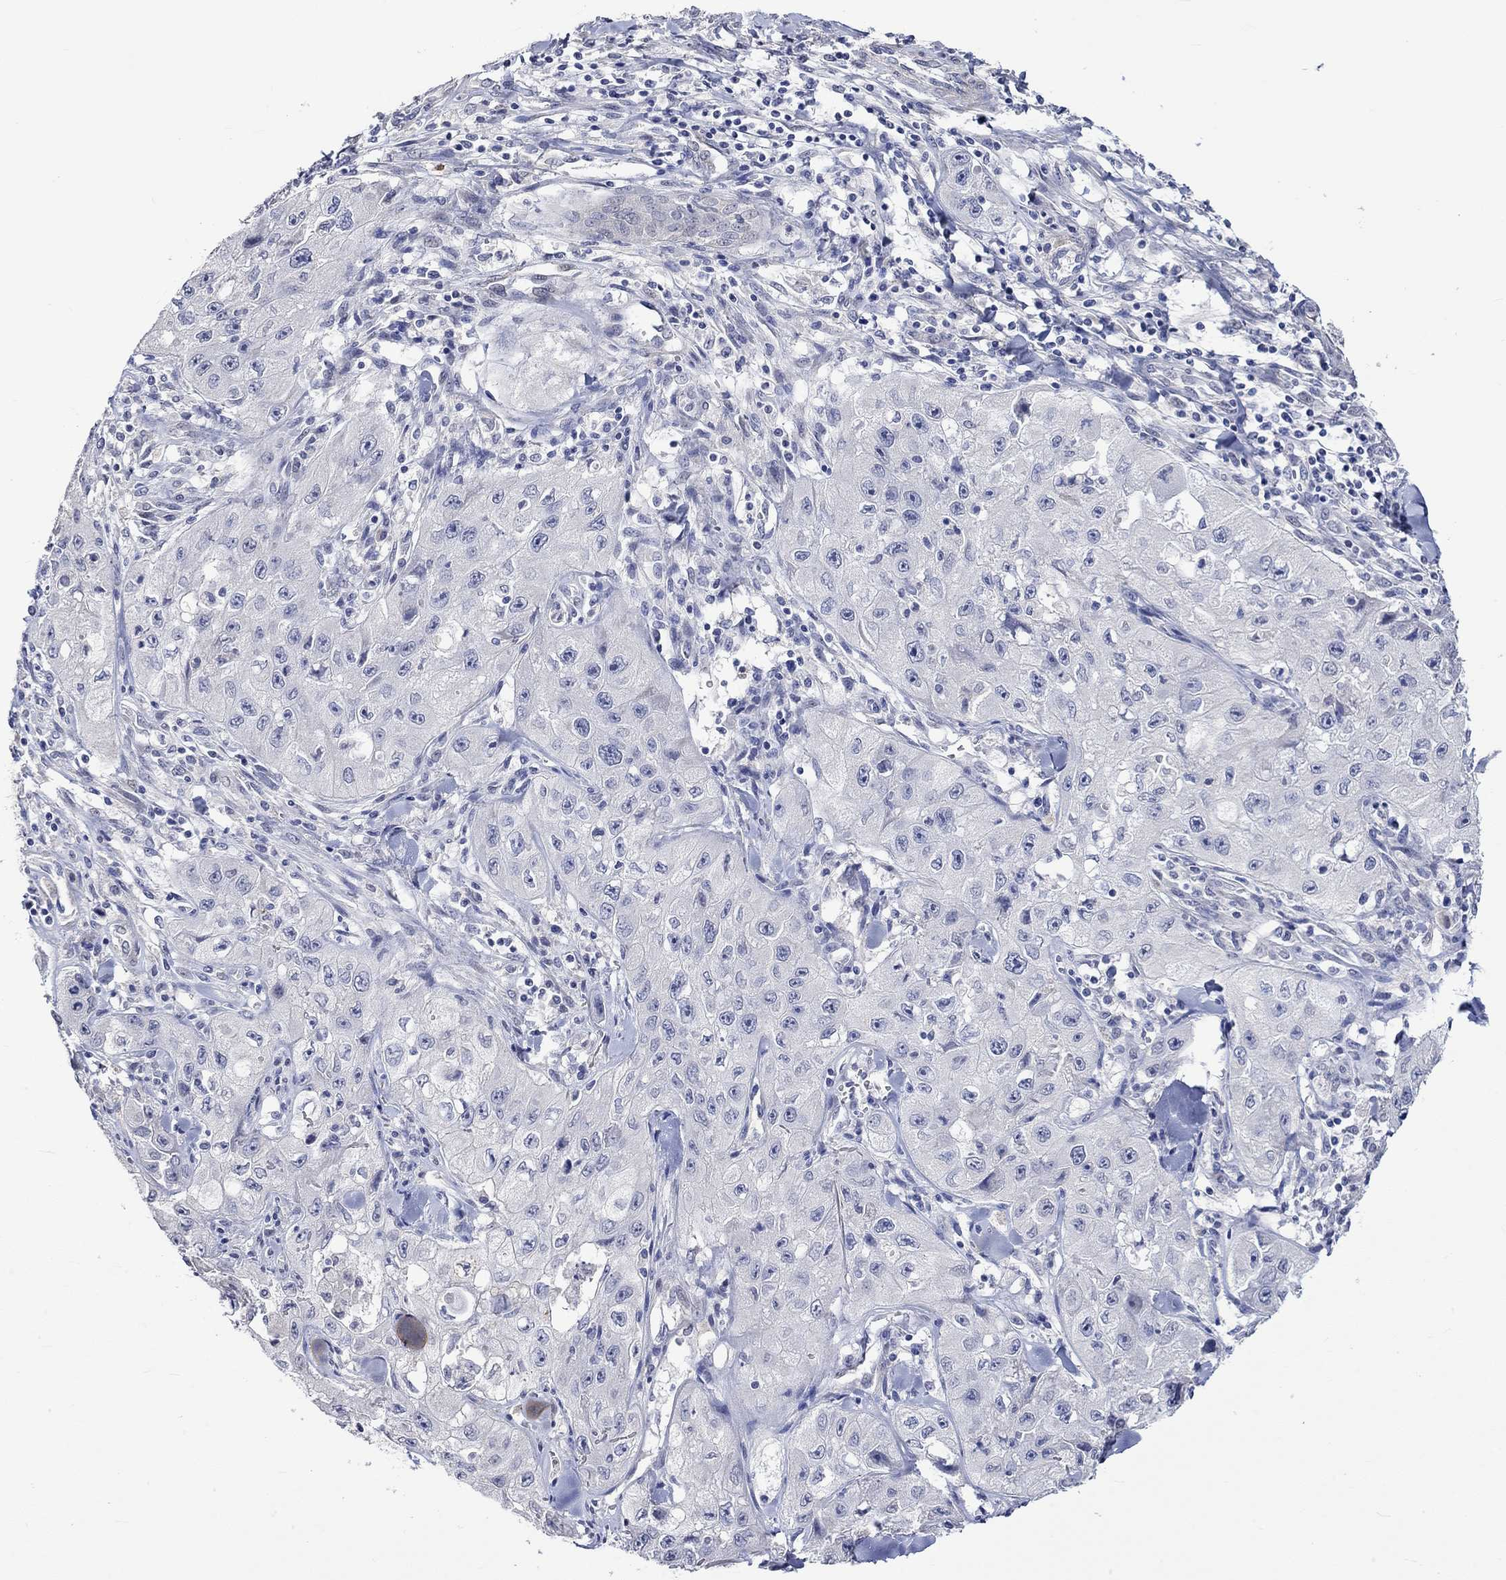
{"staining": {"intensity": "negative", "quantity": "none", "location": "none"}, "tissue": "skin cancer", "cell_type": "Tumor cells", "image_type": "cancer", "snomed": [{"axis": "morphology", "description": "Squamous cell carcinoma, NOS"}, {"axis": "topography", "description": "Skin"}, {"axis": "topography", "description": "Subcutis"}], "caption": "This is an IHC photomicrograph of human skin cancer. There is no staining in tumor cells.", "gene": "CRYAB", "patient": {"sex": "male", "age": 73}}